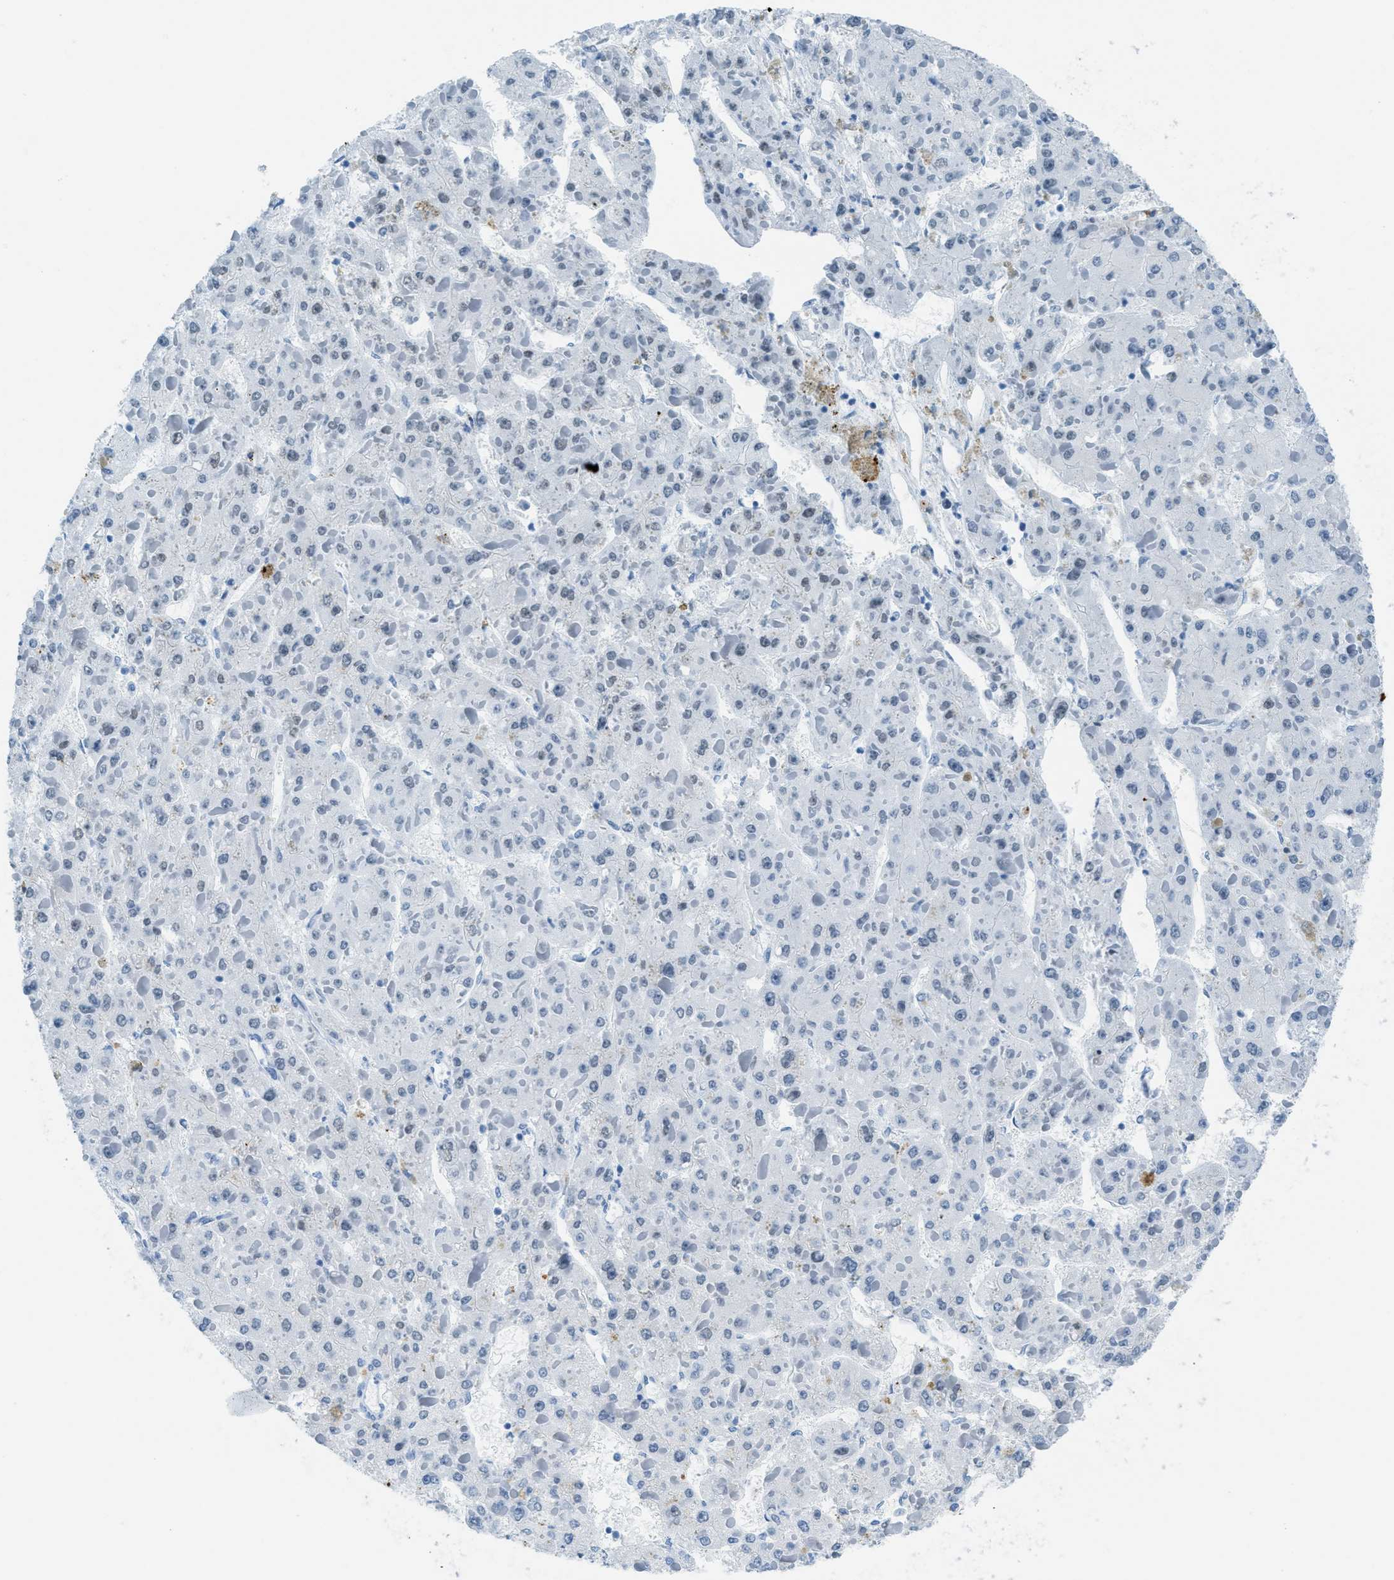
{"staining": {"intensity": "negative", "quantity": "none", "location": "none"}, "tissue": "liver cancer", "cell_type": "Tumor cells", "image_type": "cancer", "snomed": [{"axis": "morphology", "description": "Carcinoma, Hepatocellular, NOS"}, {"axis": "topography", "description": "Liver"}], "caption": "Photomicrograph shows no protein expression in tumor cells of liver cancer tissue.", "gene": "PLA2G2A", "patient": {"sex": "female", "age": 73}}